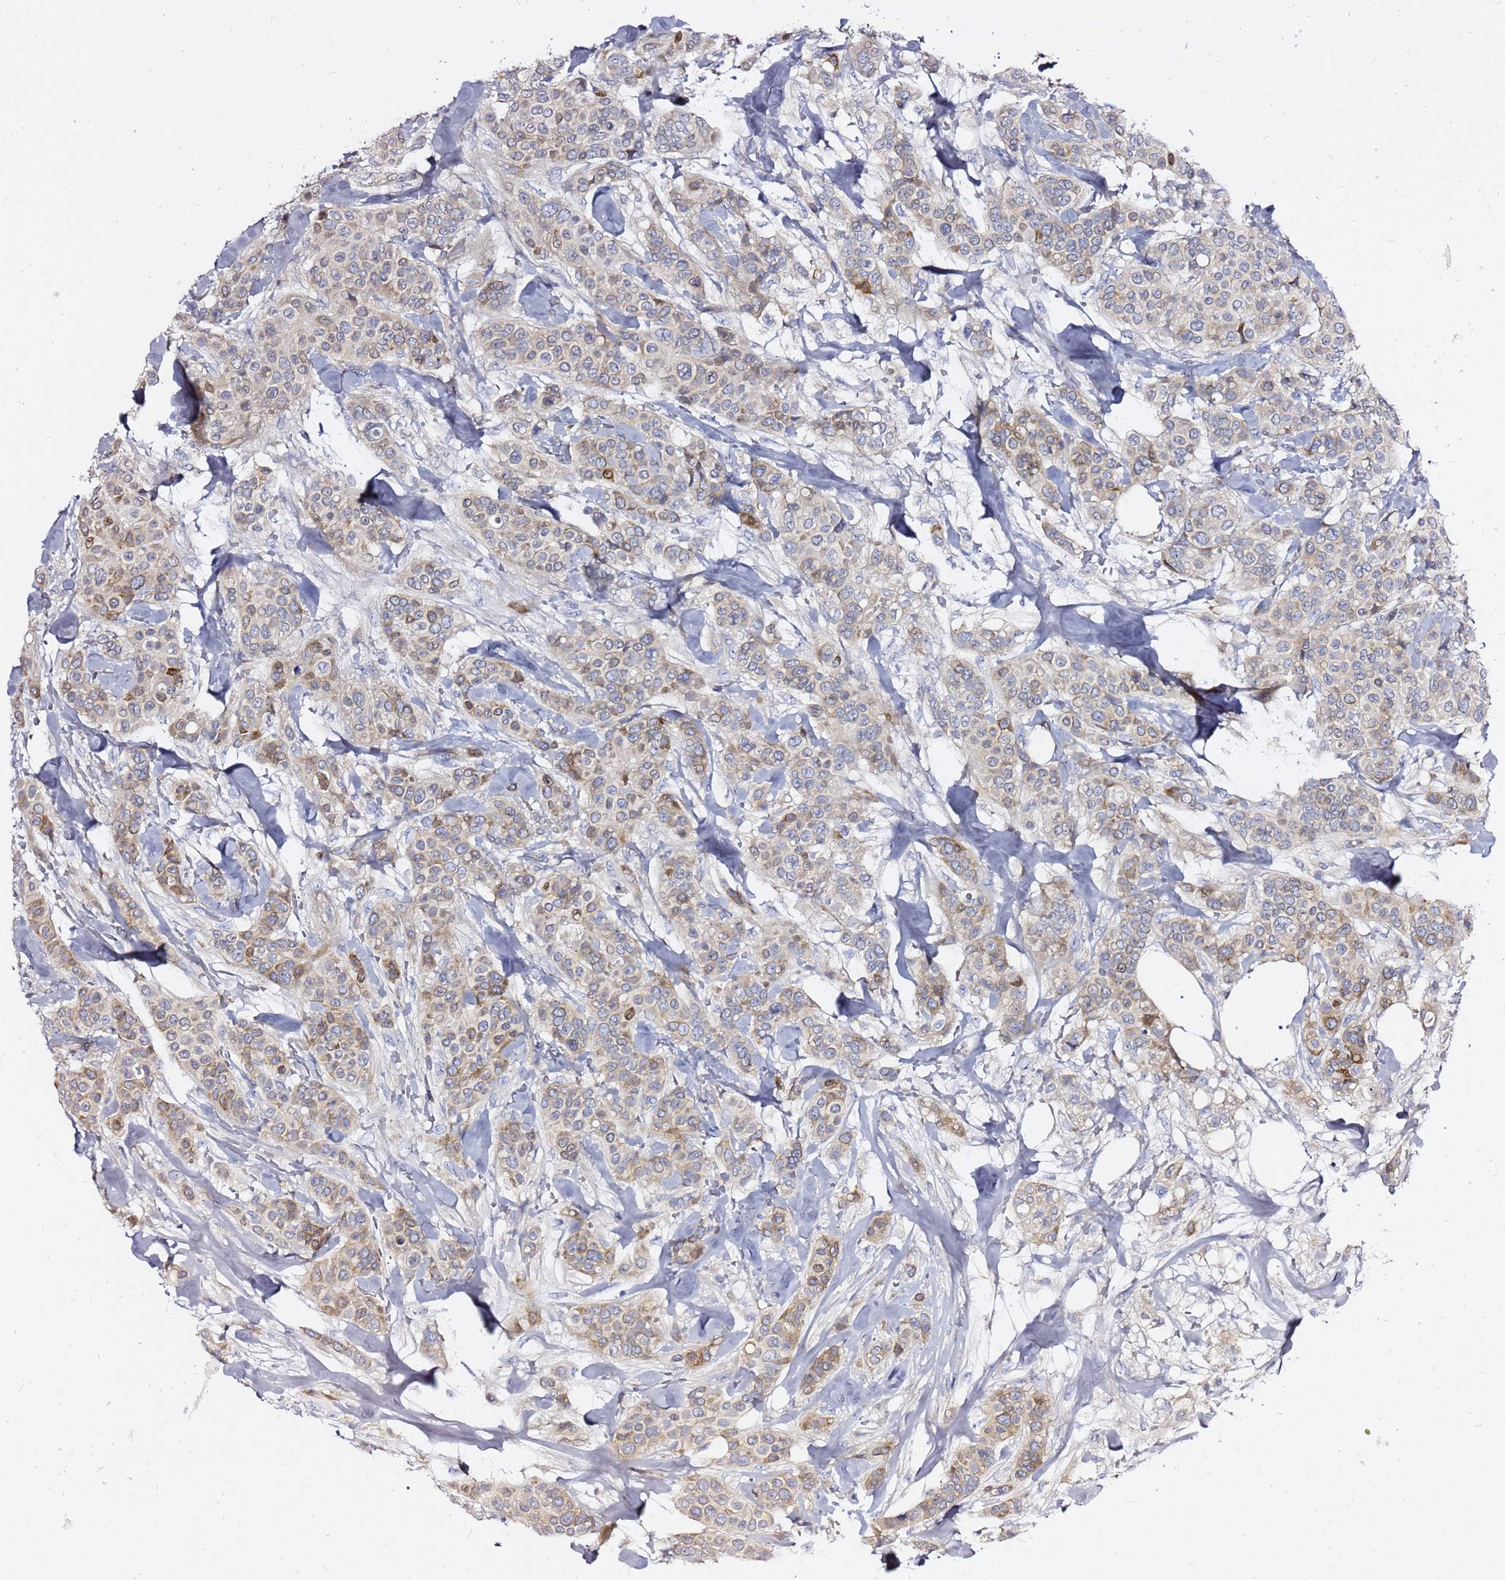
{"staining": {"intensity": "weak", "quantity": "25%-75%", "location": "cytoplasmic/membranous"}, "tissue": "breast cancer", "cell_type": "Tumor cells", "image_type": "cancer", "snomed": [{"axis": "morphology", "description": "Lobular carcinoma"}, {"axis": "topography", "description": "Breast"}], "caption": "Human breast cancer (lobular carcinoma) stained for a protein (brown) exhibits weak cytoplasmic/membranous positive expression in about 25%-75% of tumor cells.", "gene": "MON1B", "patient": {"sex": "female", "age": 51}}